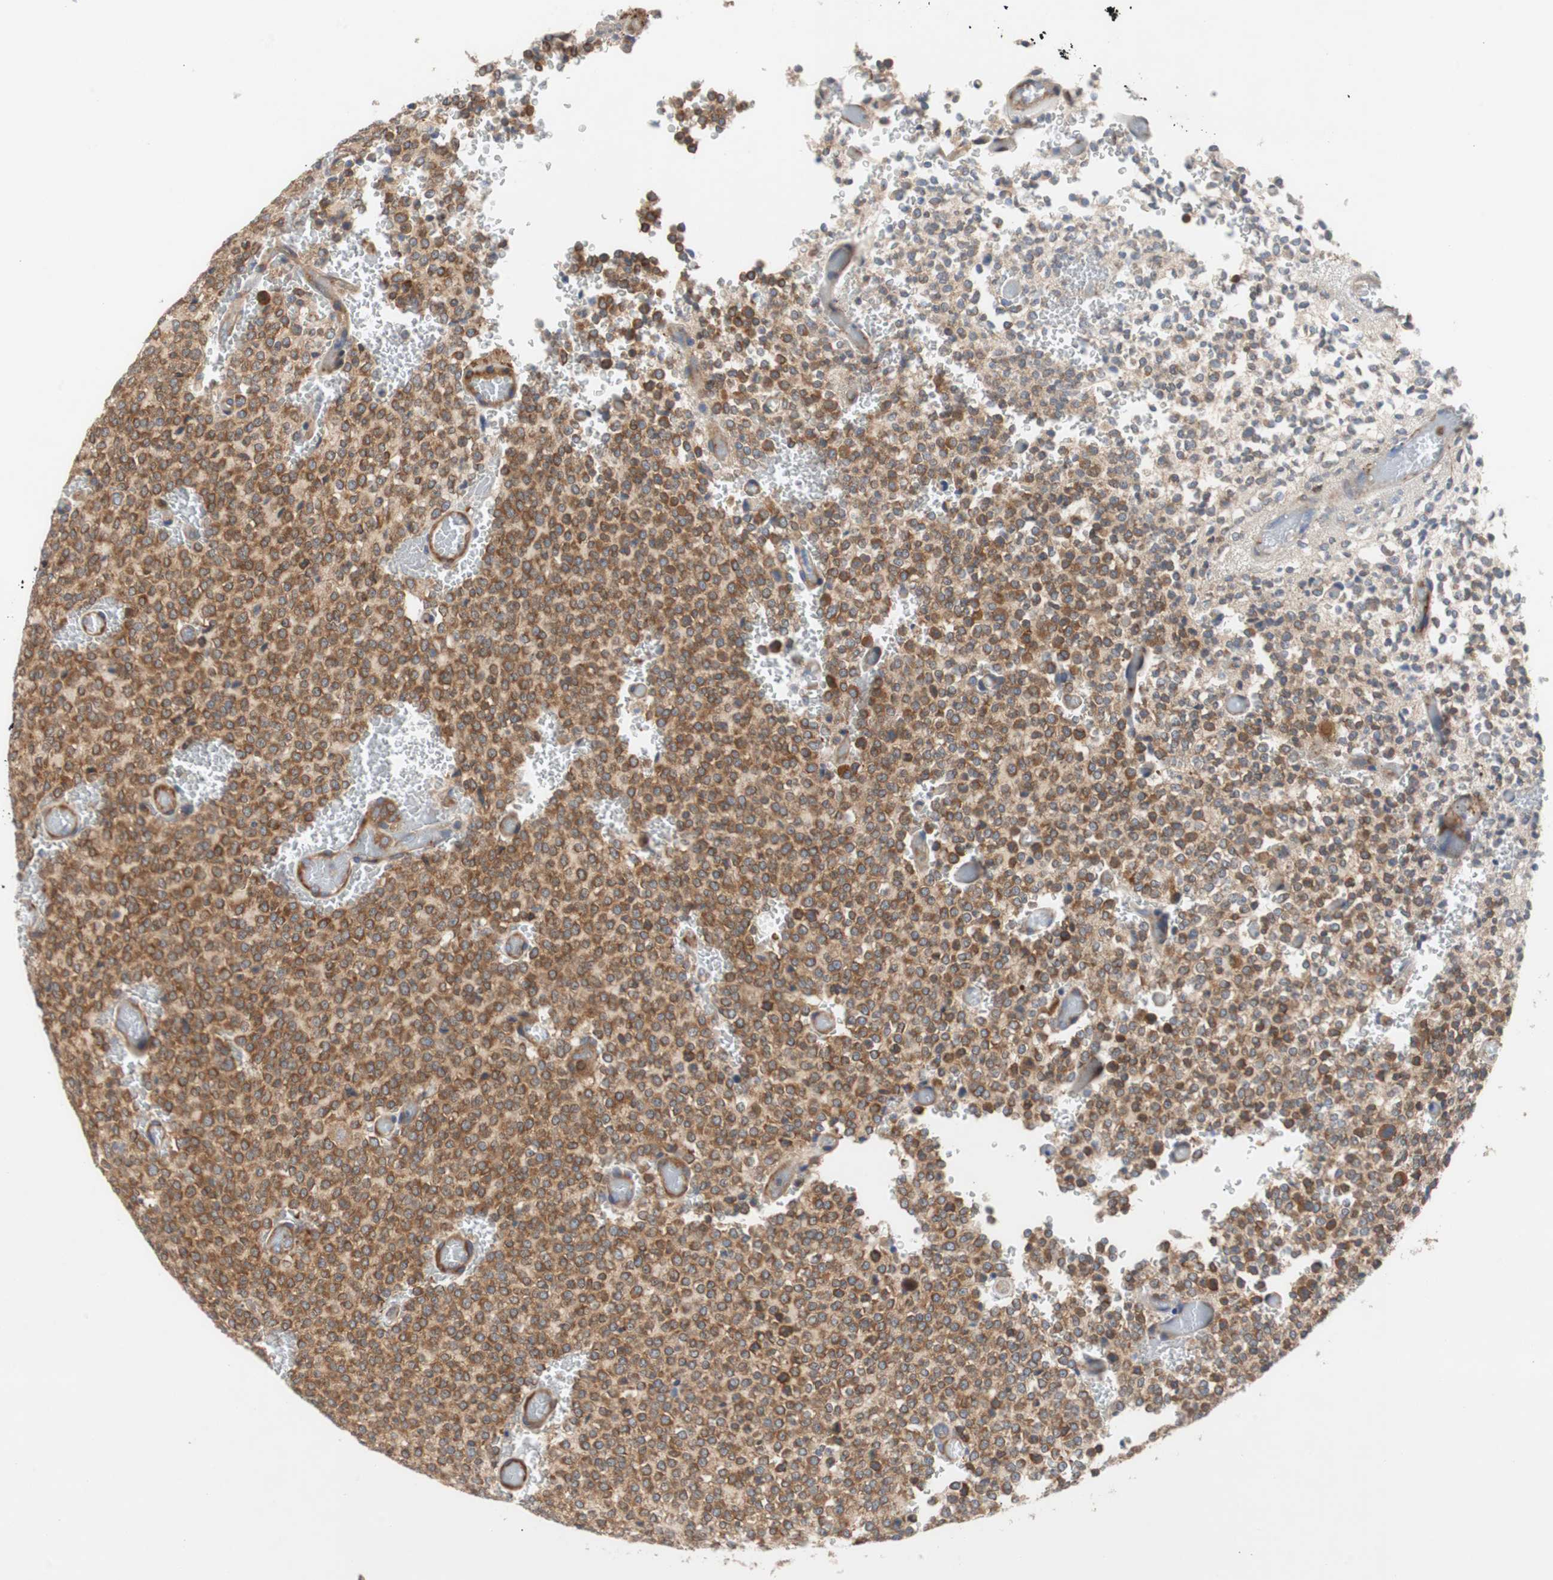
{"staining": {"intensity": "strong", "quantity": ">75%", "location": "cytoplasmic/membranous"}, "tissue": "glioma", "cell_type": "Tumor cells", "image_type": "cancer", "snomed": [{"axis": "morphology", "description": "Glioma, malignant, High grade"}, {"axis": "topography", "description": "pancreas cauda"}], "caption": "The immunohistochemical stain shows strong cytoplasmic/membranous expression in tumor cells of glioma tissue.", "gene": "GYS1", "patient": {"sex": "male", "age": 60}}